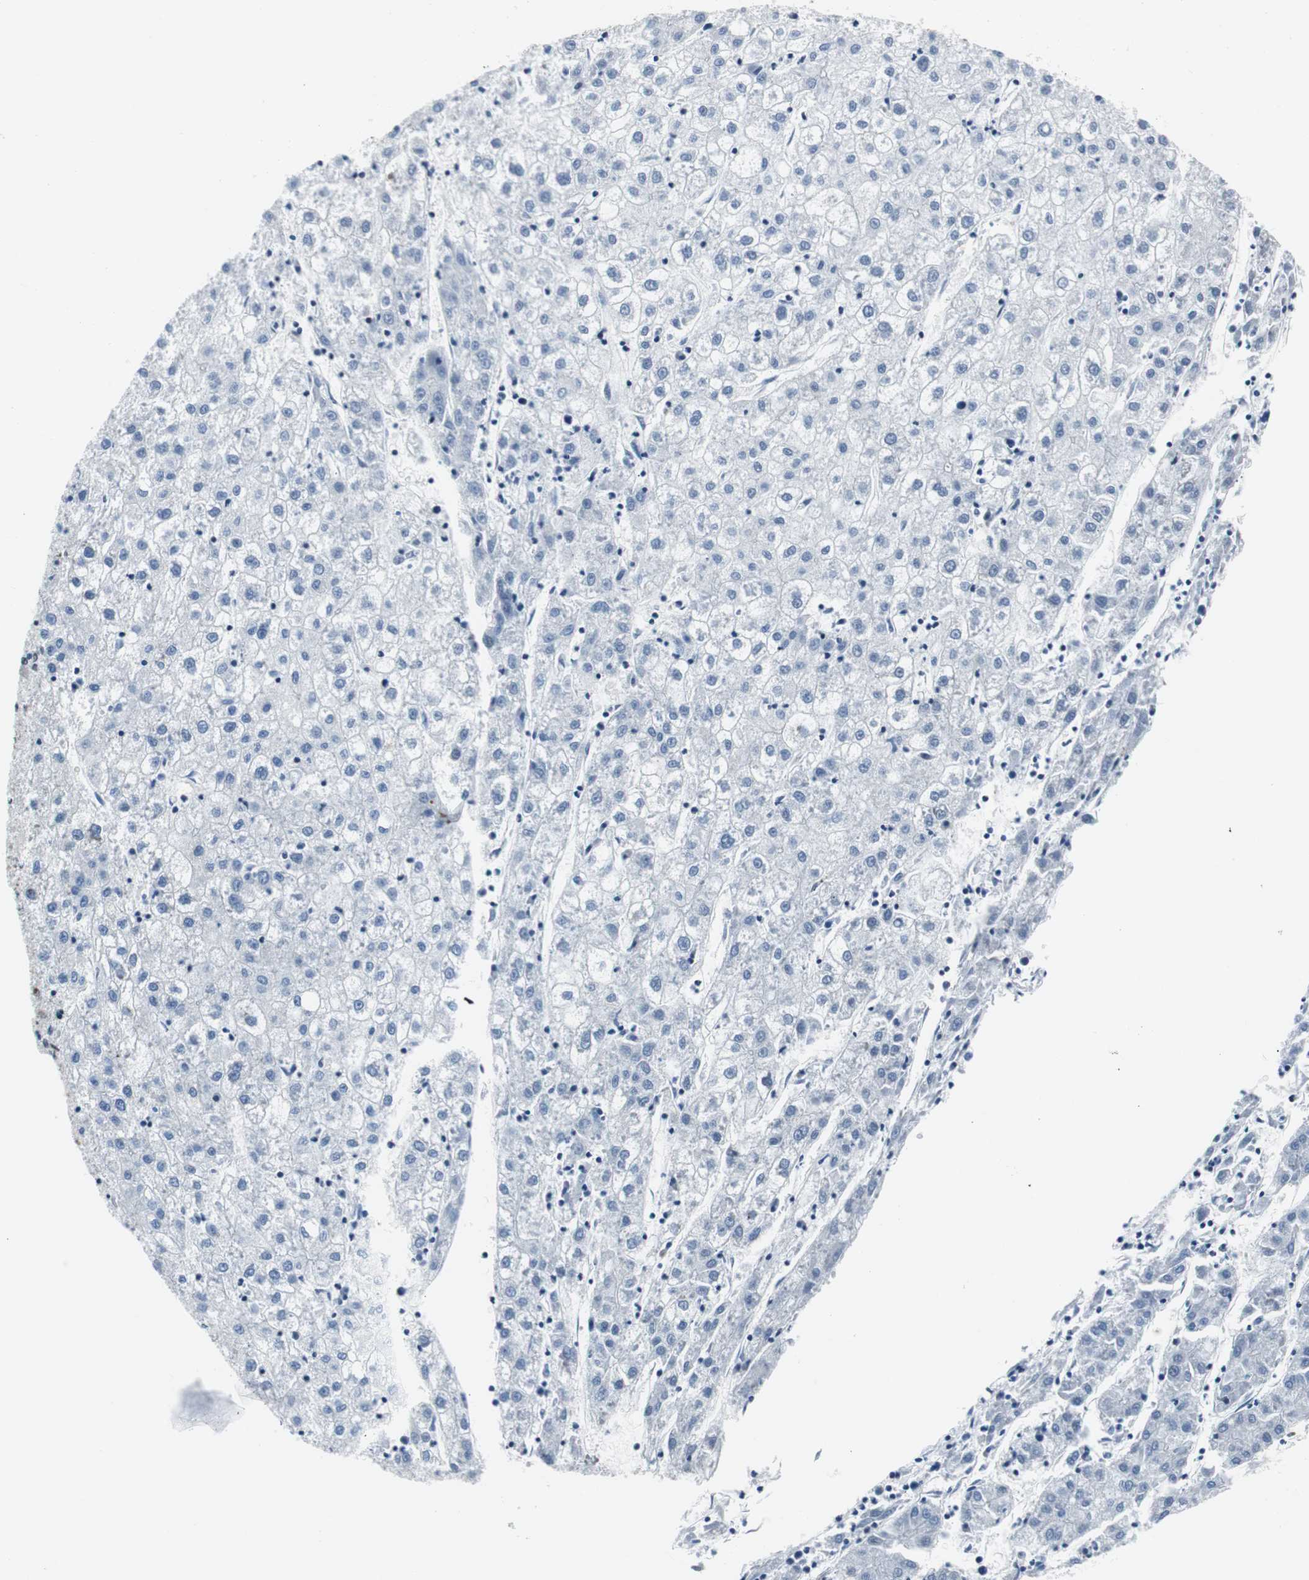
{"staining": {"intensity": "negative", "quantity": "none", "location": "none"}, "tissue": "liver cancer", "cell_type": "Tumor cells", "image_type": "cancer", "snomed": [{"axis": "morphology", "description": "Carcinoma, Hepatocellular, NOS"}, {"axis": "topography", "description": "Liver"}], "caption": "This is an immunohistochemistry (IHC) histopathology image of human liver hepatocellular carcinoma. There is no expression in tumor cells.", "gene": "BBC3", "patient": {"sex": "male", "age": 72}}